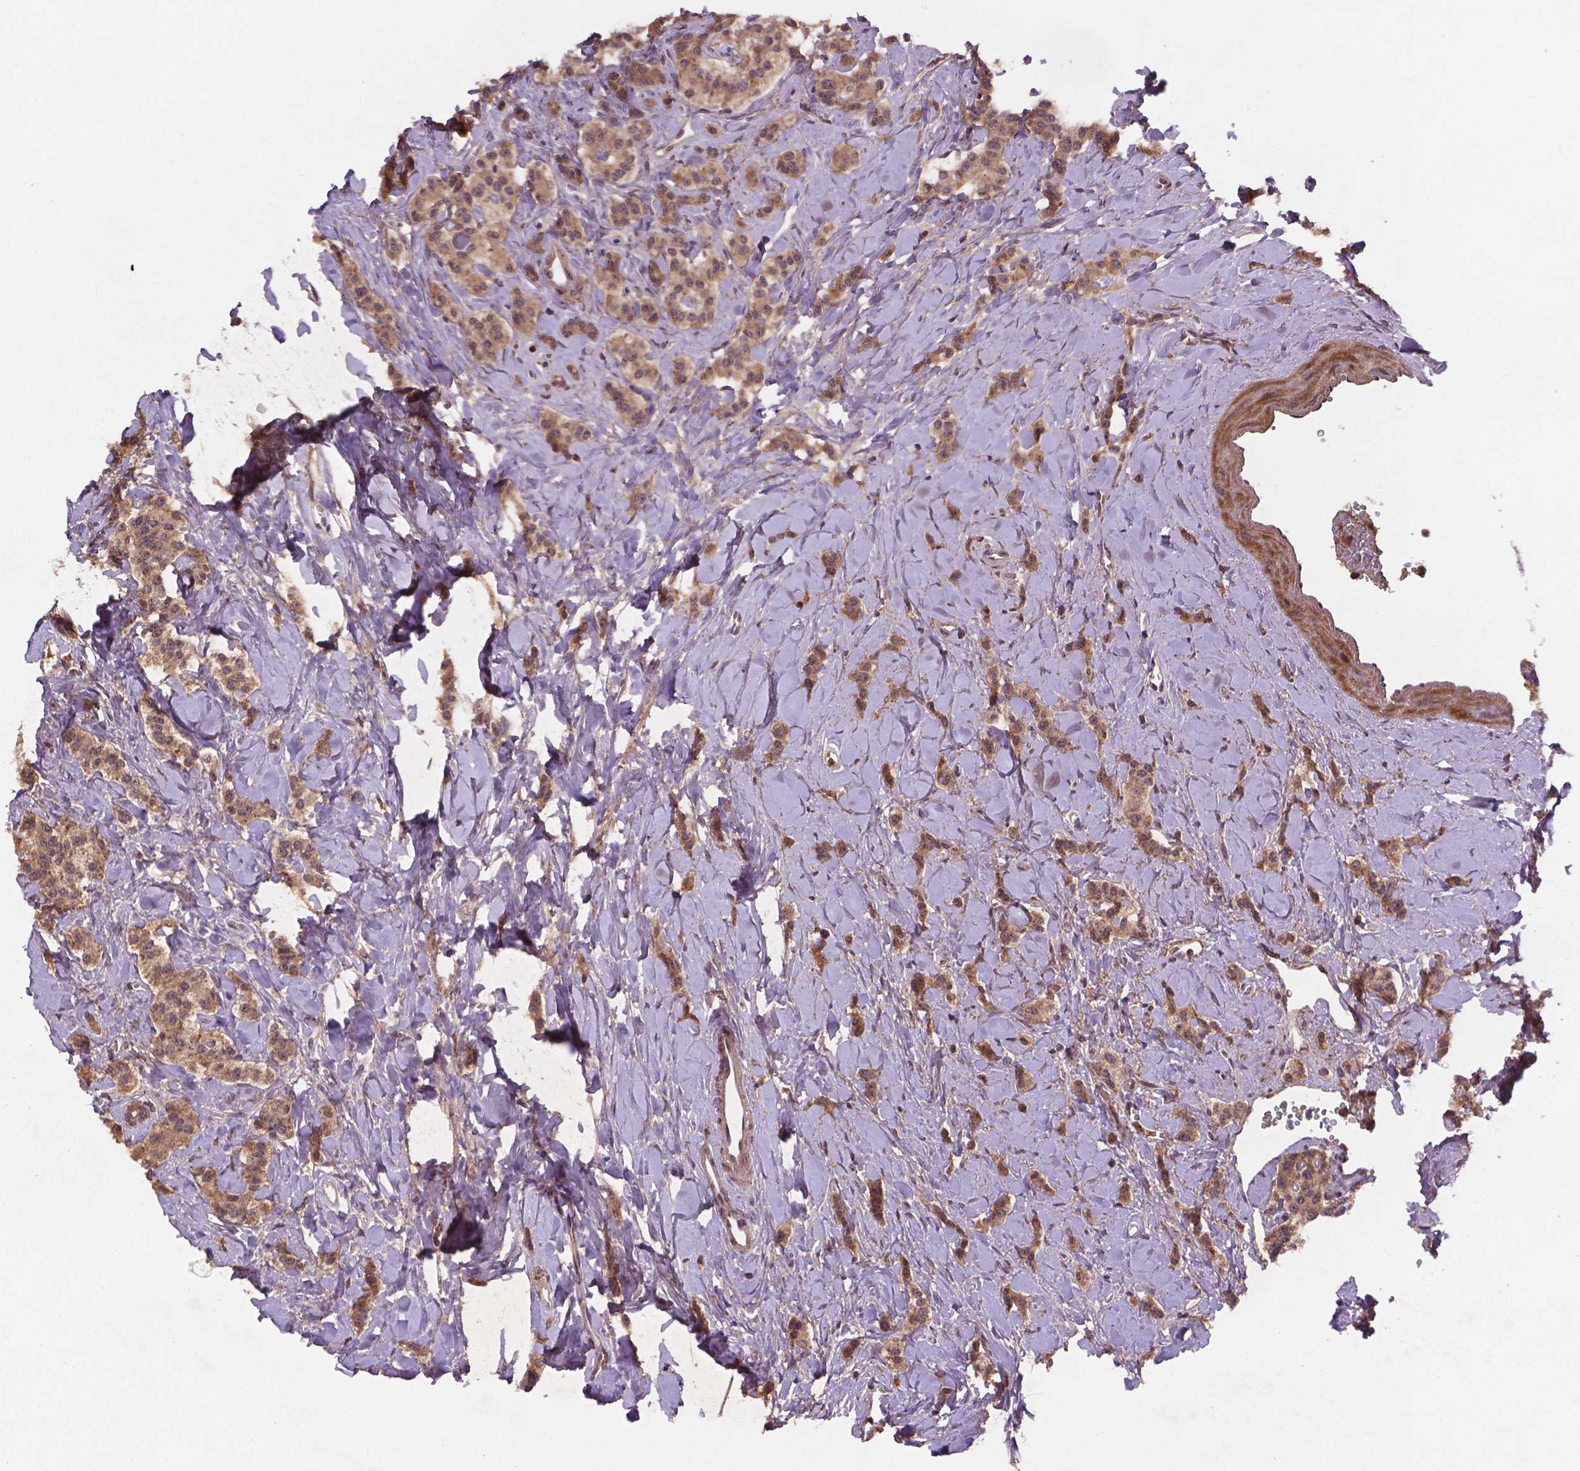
{"staining": {"intensity": "moderate", "quantity": ">75%", "location": "cytoplasmic/membranous,nuclear"}, "tissue": "carcinoid", "cell_type": "Tumor cells", "image_type": "cancer", "snomed": [{"axis": "morphology", "description": "Normal tissue, NOS"}, {"axis": "morphology", "description": "Carcinoid, malignant, NOS"}, {"axis": "topography", "description": "Pancreas"}], "caption": "Moderate cytoplasmic/membranous and nuclear protein positivity is appreciated in approximately >75% of tumor cells in carcinoid. (IHC, brightfield microscopy, high magnification).", "gene": "NIPAL2", "patient": {"sex": "male", "age": 36}}